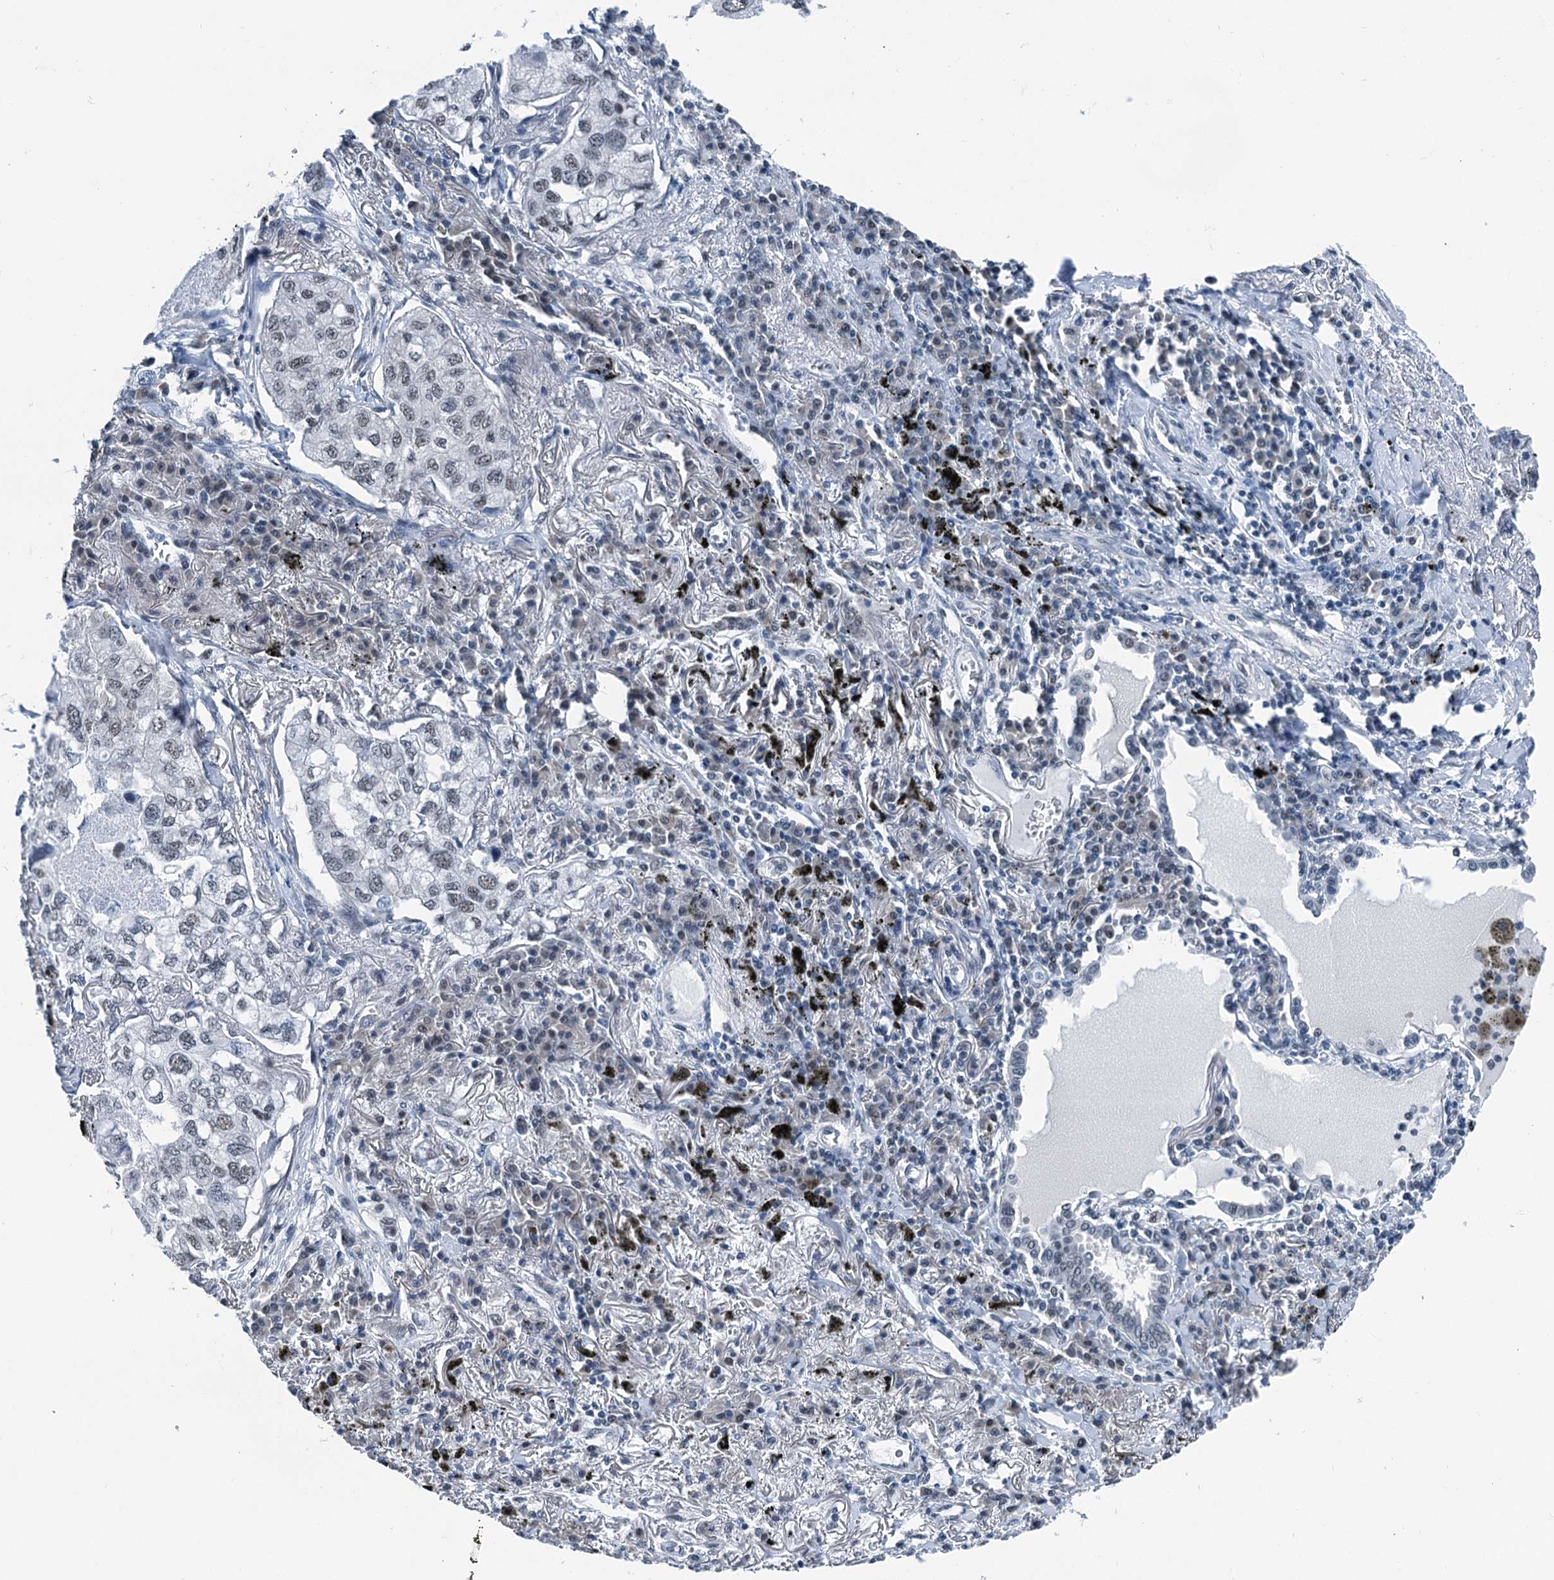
{"staining": {"intensity": "weak", "quantity": "<25%", "location": "nuclear"}, "tissue": "lung cancer", "cell_type": "Tumor cells", "image_type": "cancer", "snomed": [{"axis": "morphology", "description": "Adenocarcinoma, NOS"}, {"axis": "topography", "description": "Lung"}], "caption": "This photomicrograph is of lung cancer (adenocarcinoma) stained with IHC to label a protein in brown with the nuclei are counter-stained blue. There is no positivity in tumor cells.", "gene": "TRPT1", "patient": {"sex": "male", "age": 65}}